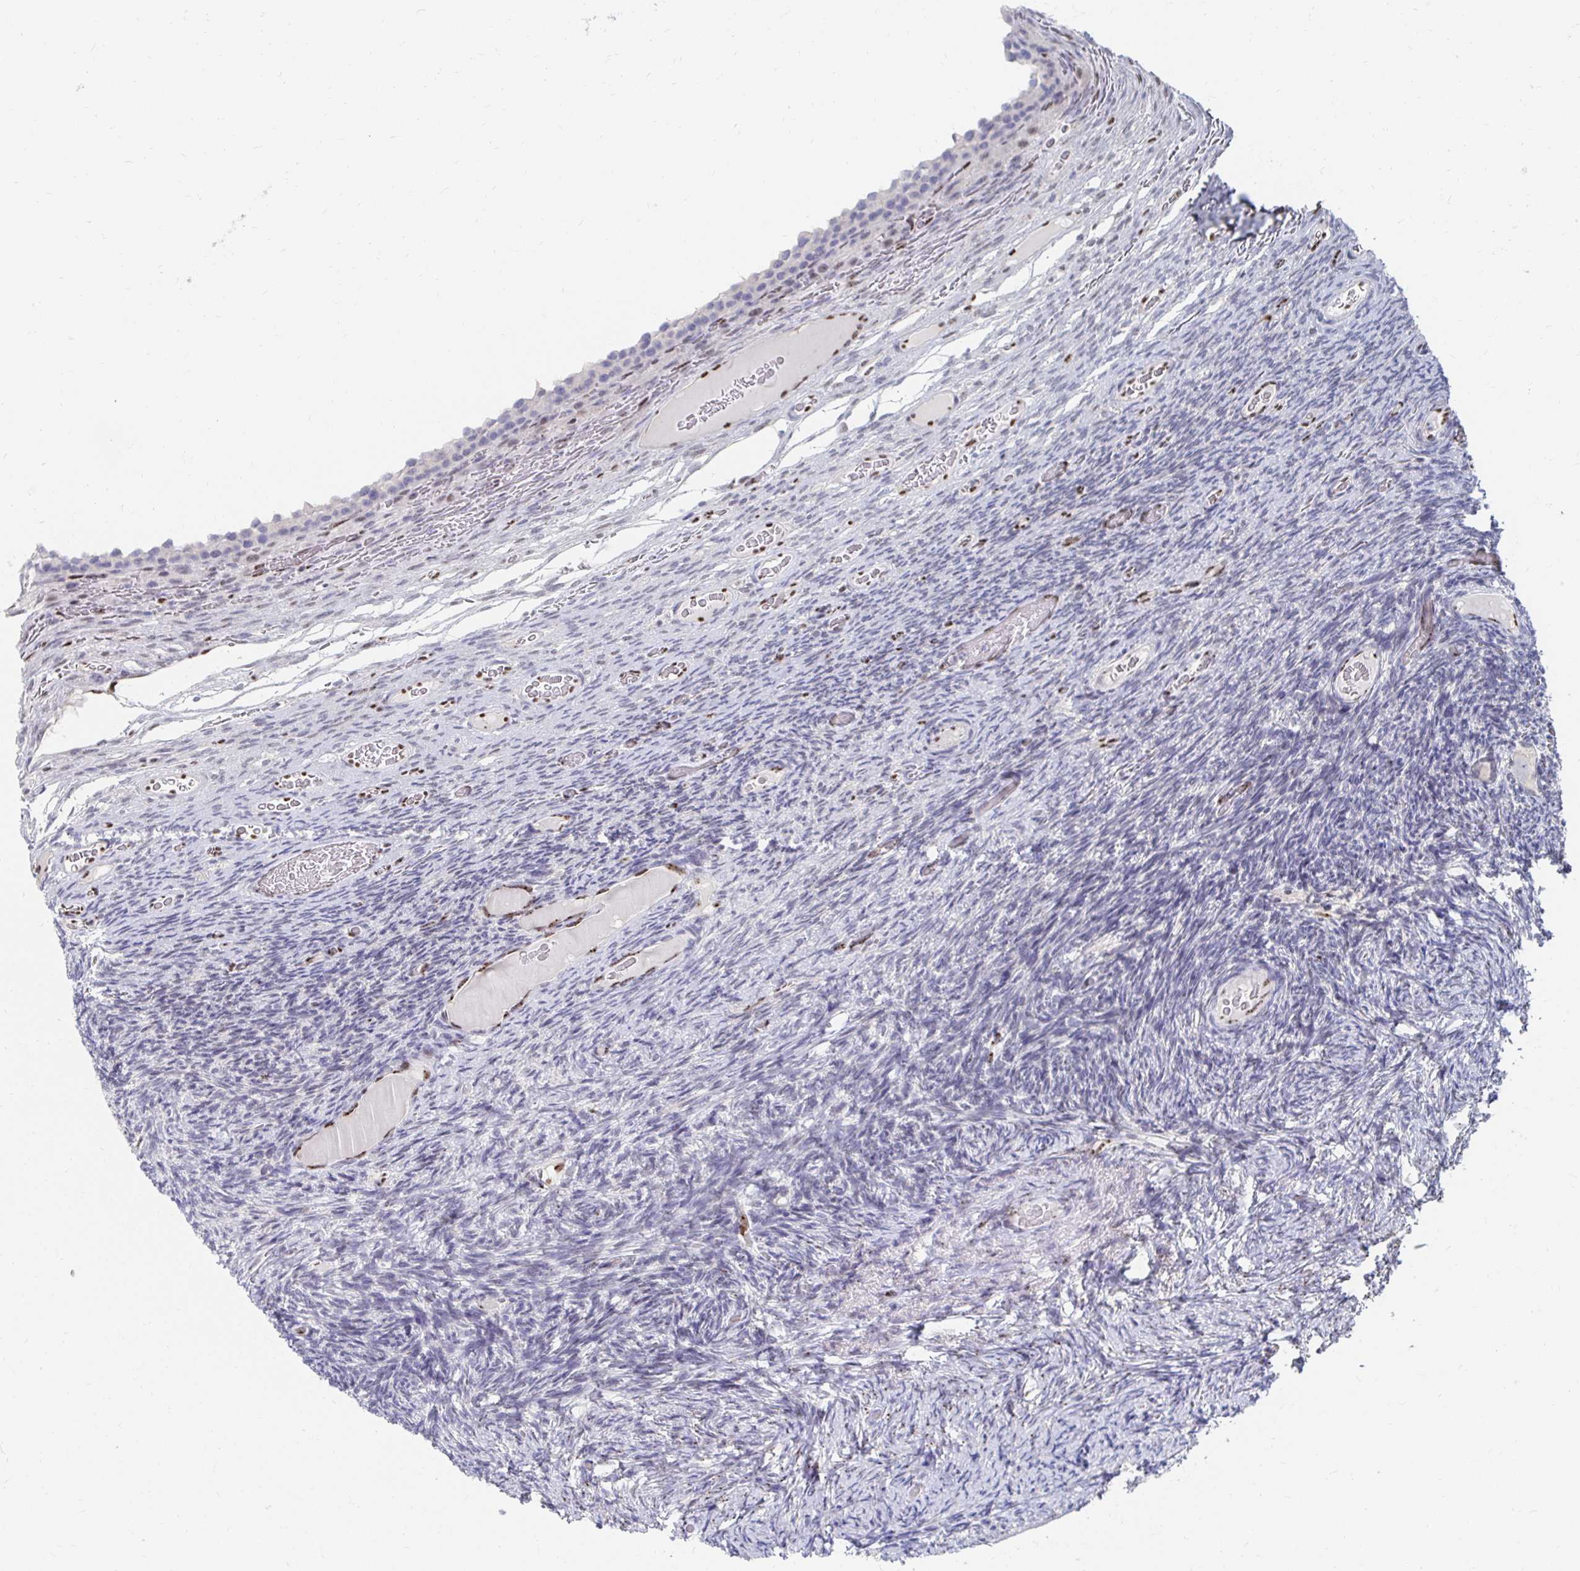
{"staining": {"intensity": "negative", "quantity": "none", "location": "none"}, "tissue": "ovary", "cell_type": "Ovarian stroma cells", "image_type": "normal", "snomed": [{"axis": "morphology", "description": "Normal tissue, NOS"}, {"axis": "topography", "description": "Ovary"}], "caption": "Immunohistochemistry (IHC) photomicrograph of unremarkable human ovary stained for a protein (brown), which exhibits no positivity in ovarian stroma cells. (Stains: DAB (3,3'-diaminobenzidine) immunohistochemistry with hematoxylin counter stain, Microscopy: brightfield microscopy at high magnification).", "gene": "CLIC3", "patient": {"sex": "female", "age": 34}}